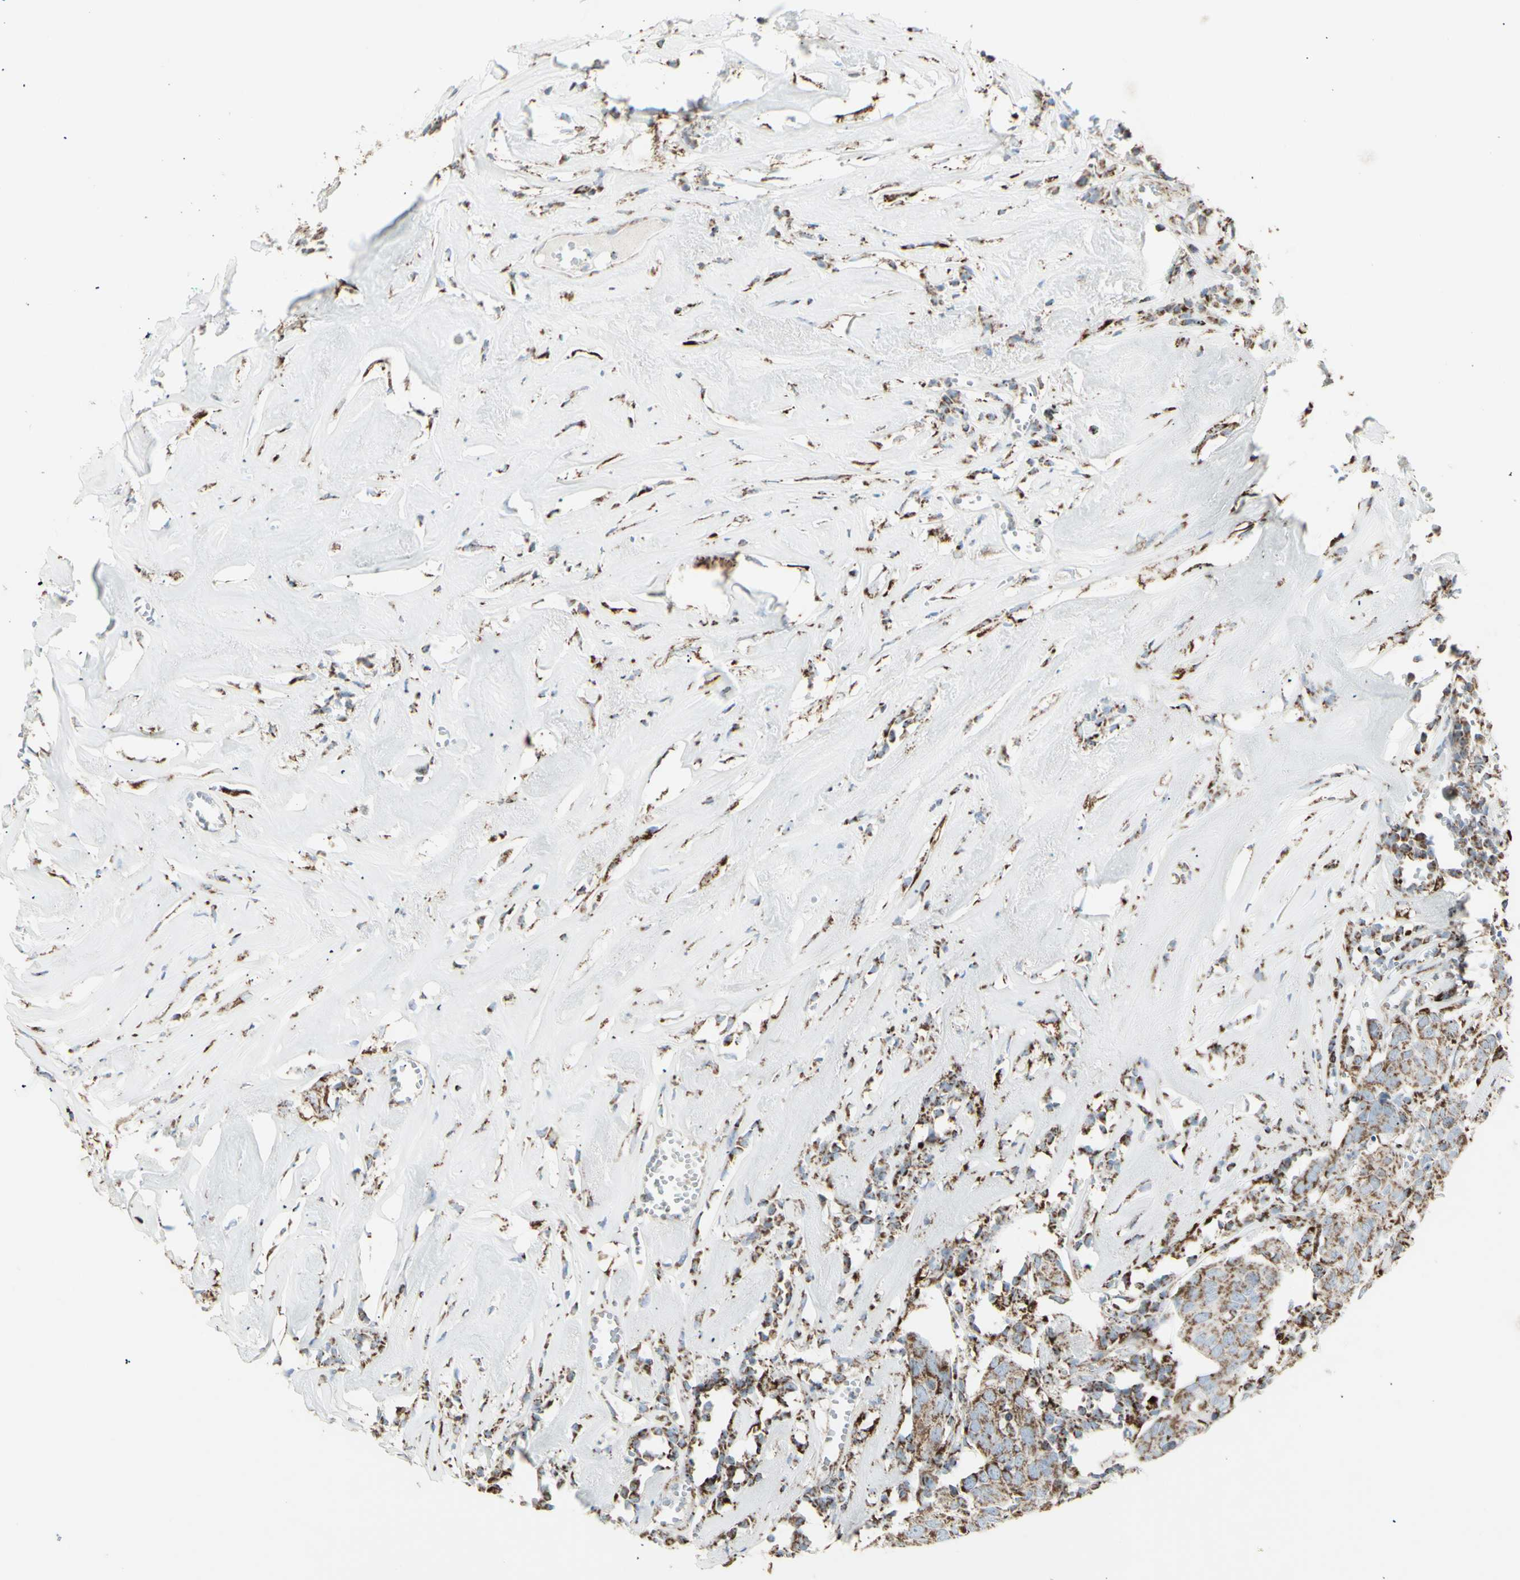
{"staining": {"intensity": "moderate", "quantity": ">75%", "location": "cytoplasmic/membranous"}, "tissue": "head and neck cancer", "cell_type": "Tumor cells", "image_type": "cancer", "snomed": [{"axis": "morphology", "description": "Adenocarcinoma, NOS"}, {"axis": "topography", "description": "Salivary gland"}, {"axis": "topography", "description": "Head-Neck"}], "caption": "Immunohistochemical staining of head and neck cancer (adenocarcinoma) demonstrates moderate cytoplasmic/membranous protein positivity in about >75% of tumor cells.", "gene": "PLGRKT", "patient": {"sex": "female", "age": 65}}